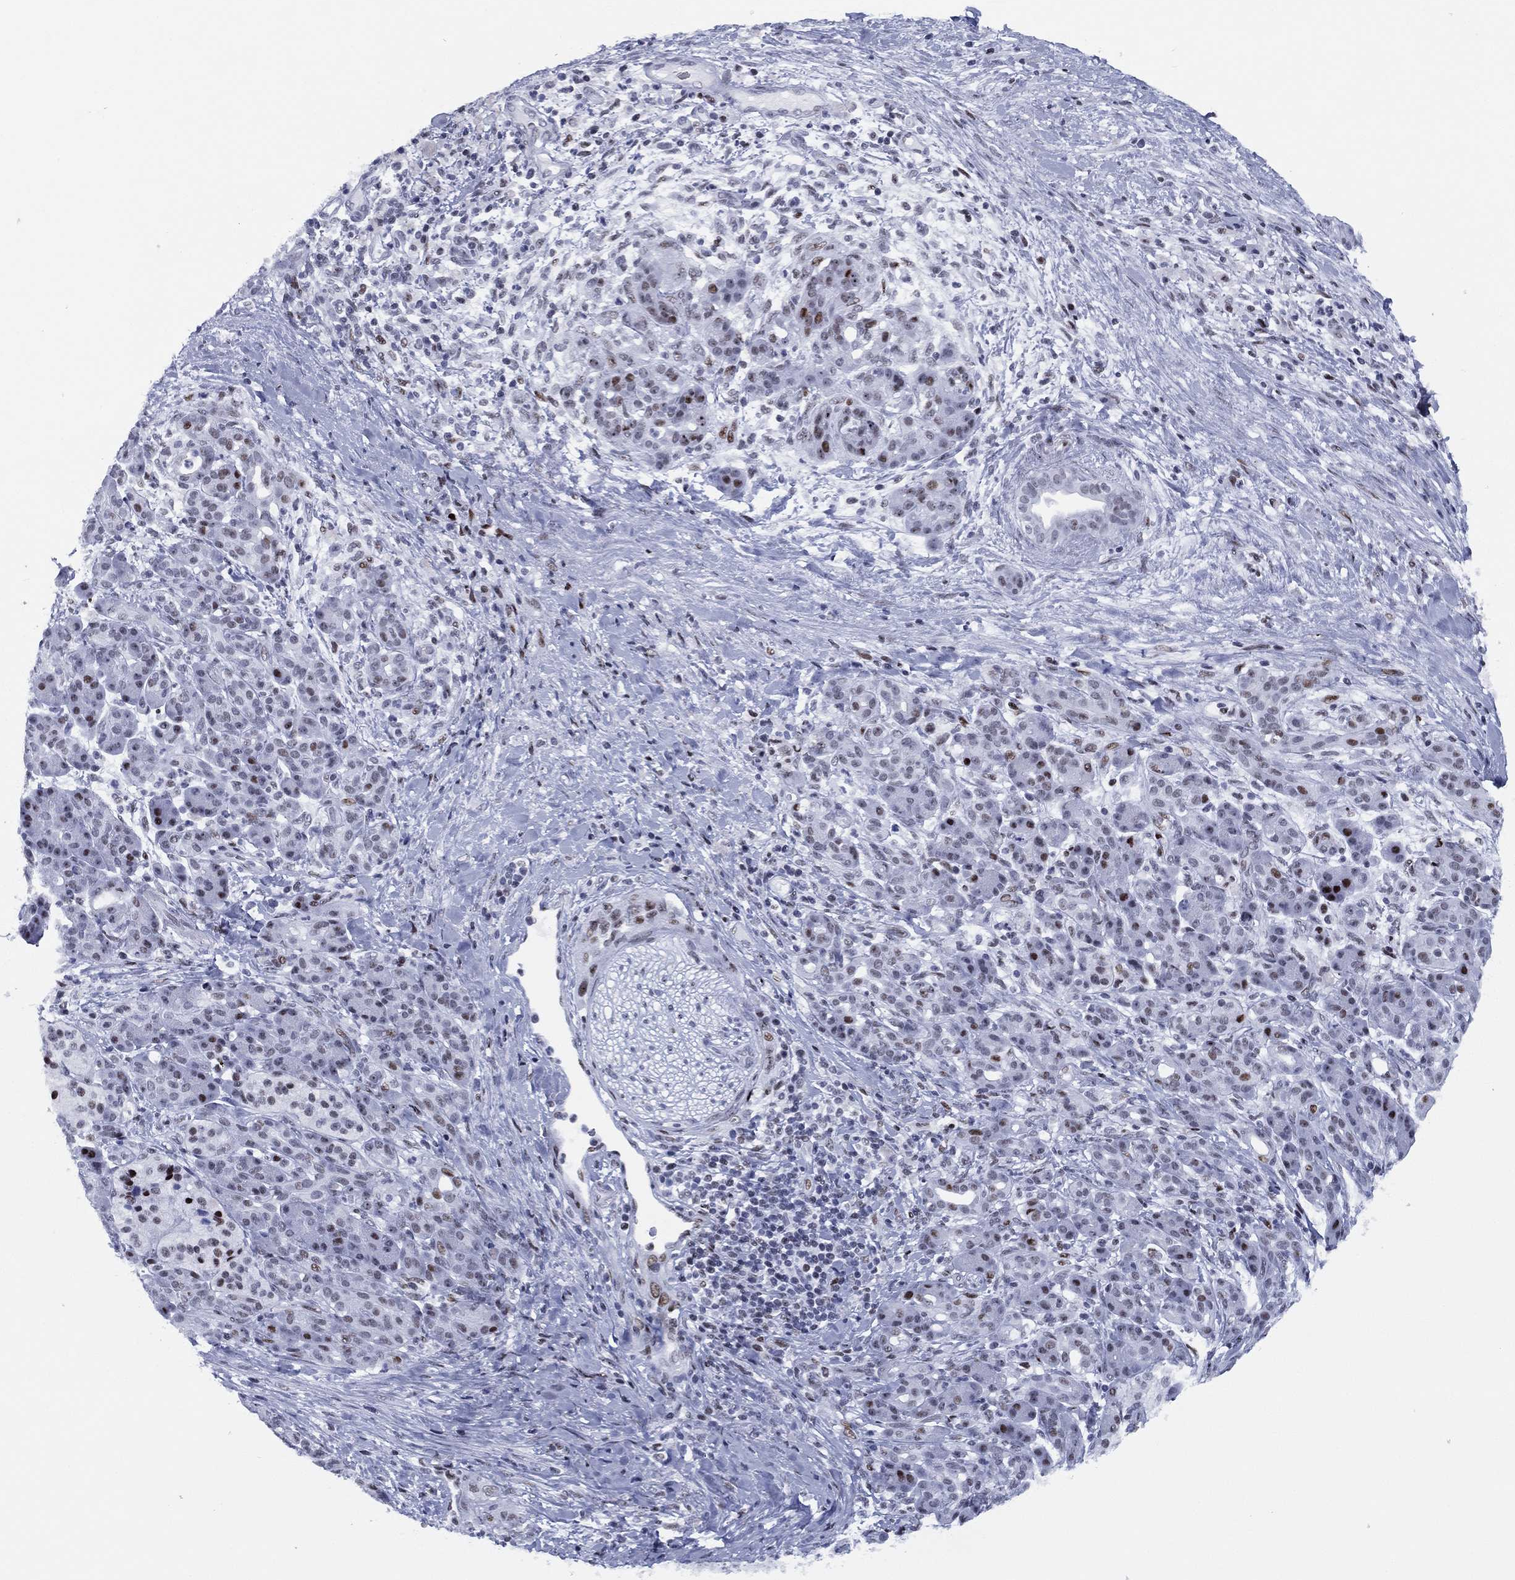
{"staining": {"intensity": "moderate", "quantity": "<25%", "location": "nuclear"}, "tissue": "pancreatic cancer", "cell_type": "Tumor cells", "image_type": "cancer", "snomed": [{"axis": "morphology", "description": "Adenocarcinoma, NOS"}, {"axis": "topography", "description": "Pancreas"}], "caption": "Approximately <25% of tumor cells in adenocarcinoma (pancreatic) show moderate nuclear protein expression as visualized by brown immunohistochemical staining.", "gene": "CYB561D2", "patient": {"sex": "male", "age": 44}}